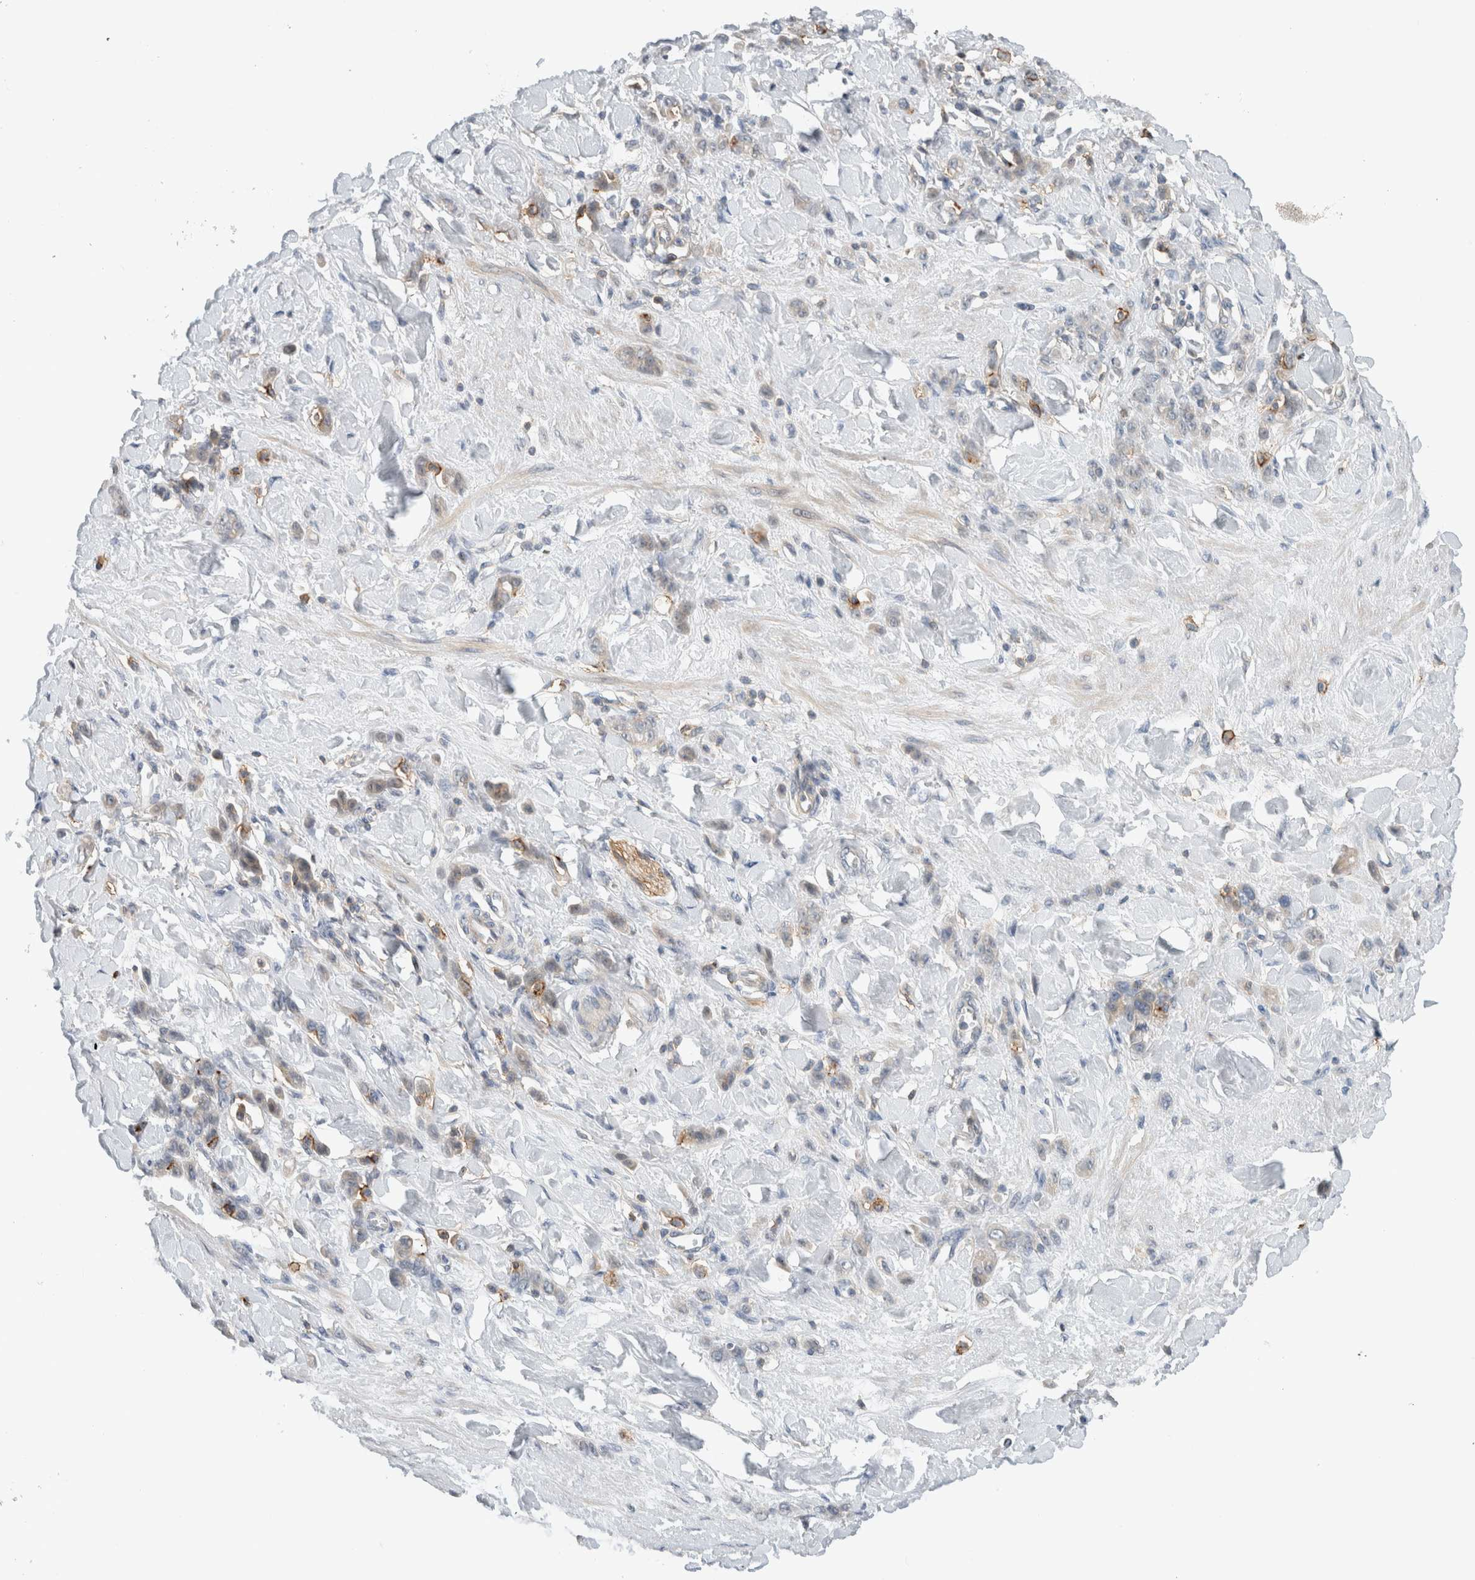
{"staining": {"intensity": "negative", "quantity": "none", "location": "none"}, "tissue": "stomach cancer", "cell_type": "Tumor cells", "image_type": "cancer", "snomed": [{"axis": "morphology", "description": "Normal tissue, NOS"}, {"axis": "morphology", "description": "Adenocarcinoma, NOS"}, {"axis": "topography", "description": "Stomach"}], "caption": "There is no significant staining in tumor cells of adenocarcinoma (stomach).", "gene": "ERCC6L2", "patient": {"sex": "male", "age": 82}}